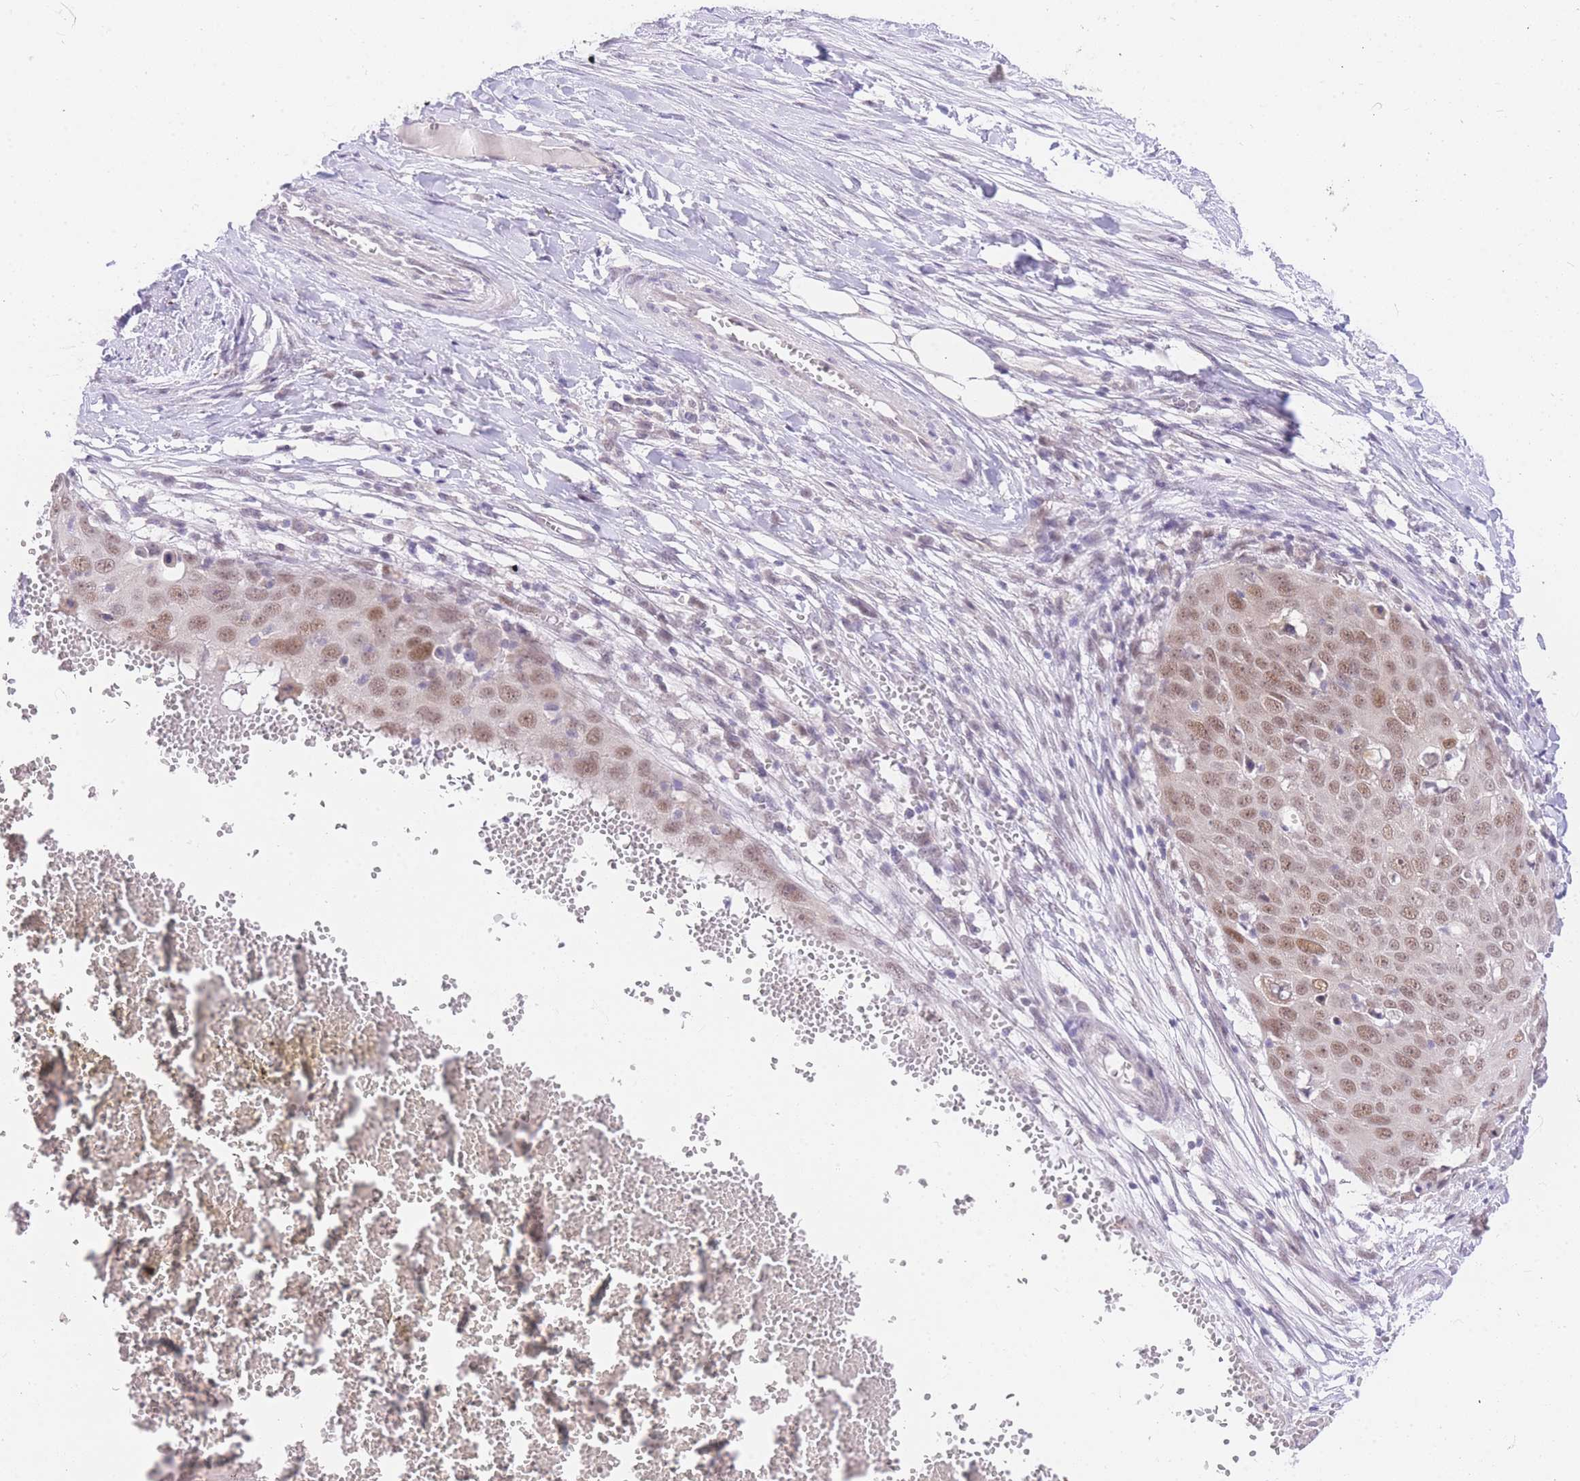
{"staining": {"intensity": "moderate", "quantity": ">75%", "location": "nuclear"}, "tissue": "skin cancer", "cell_type": "Tumor cells", "image_type": "cancer", "snomed": [{"axis": "morphology", "description": "Squamous cell carcinoma, NOS"}, {"axis": "topography", "description": "Skin"}], "caption": "Immunohistochemical staining of skin cancer (squamous cell carcinoma) exhibits medium levels of moderate nuclear protein staining in about >75% of tumor cells.", "gene": "UBXN7", "patient": {"sex": "male", "age": 71}}